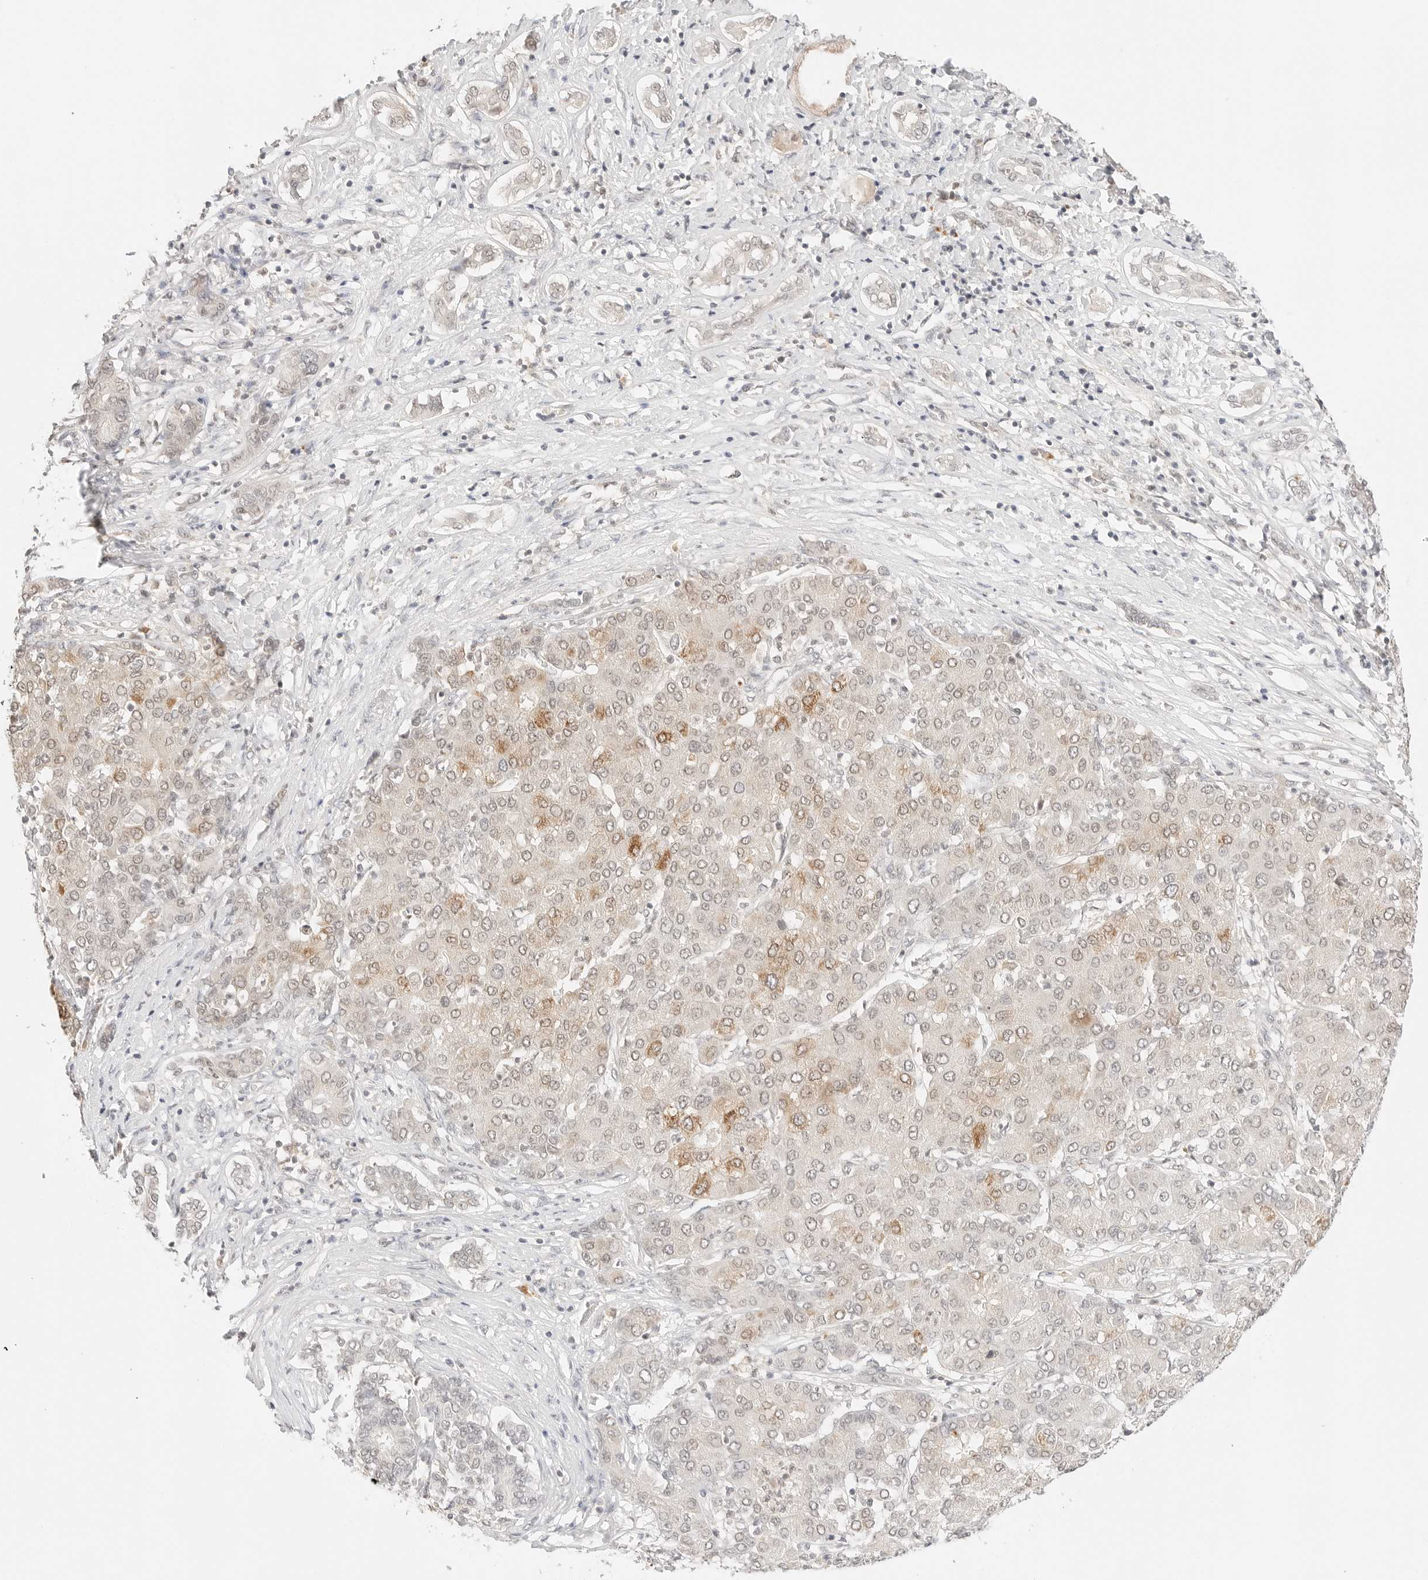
{"staining": {"intensity": "moderate", "quantity": "<25%", "location": "cytoplasmic/membranous,nuclear"}, "tissue": "liver cancer", "cell_type": "Tumor cells", "image_type": "cancer", "snomed": [{"axis": "morphology", "description": "Carcinoma, Hepatocellular, NOS"}, {"axis": "topography", "description": "Liver"}], "caption": "Human liver cancer (hepatocellular carcinoma) stained for a protein (brown) demonstrates moderate cytoplasmic/membranous and nuclear positive staining in about <25% of tumor cells.", "gene": "RPS6KL1", "patient": {"sex": "male", "age": 65}}